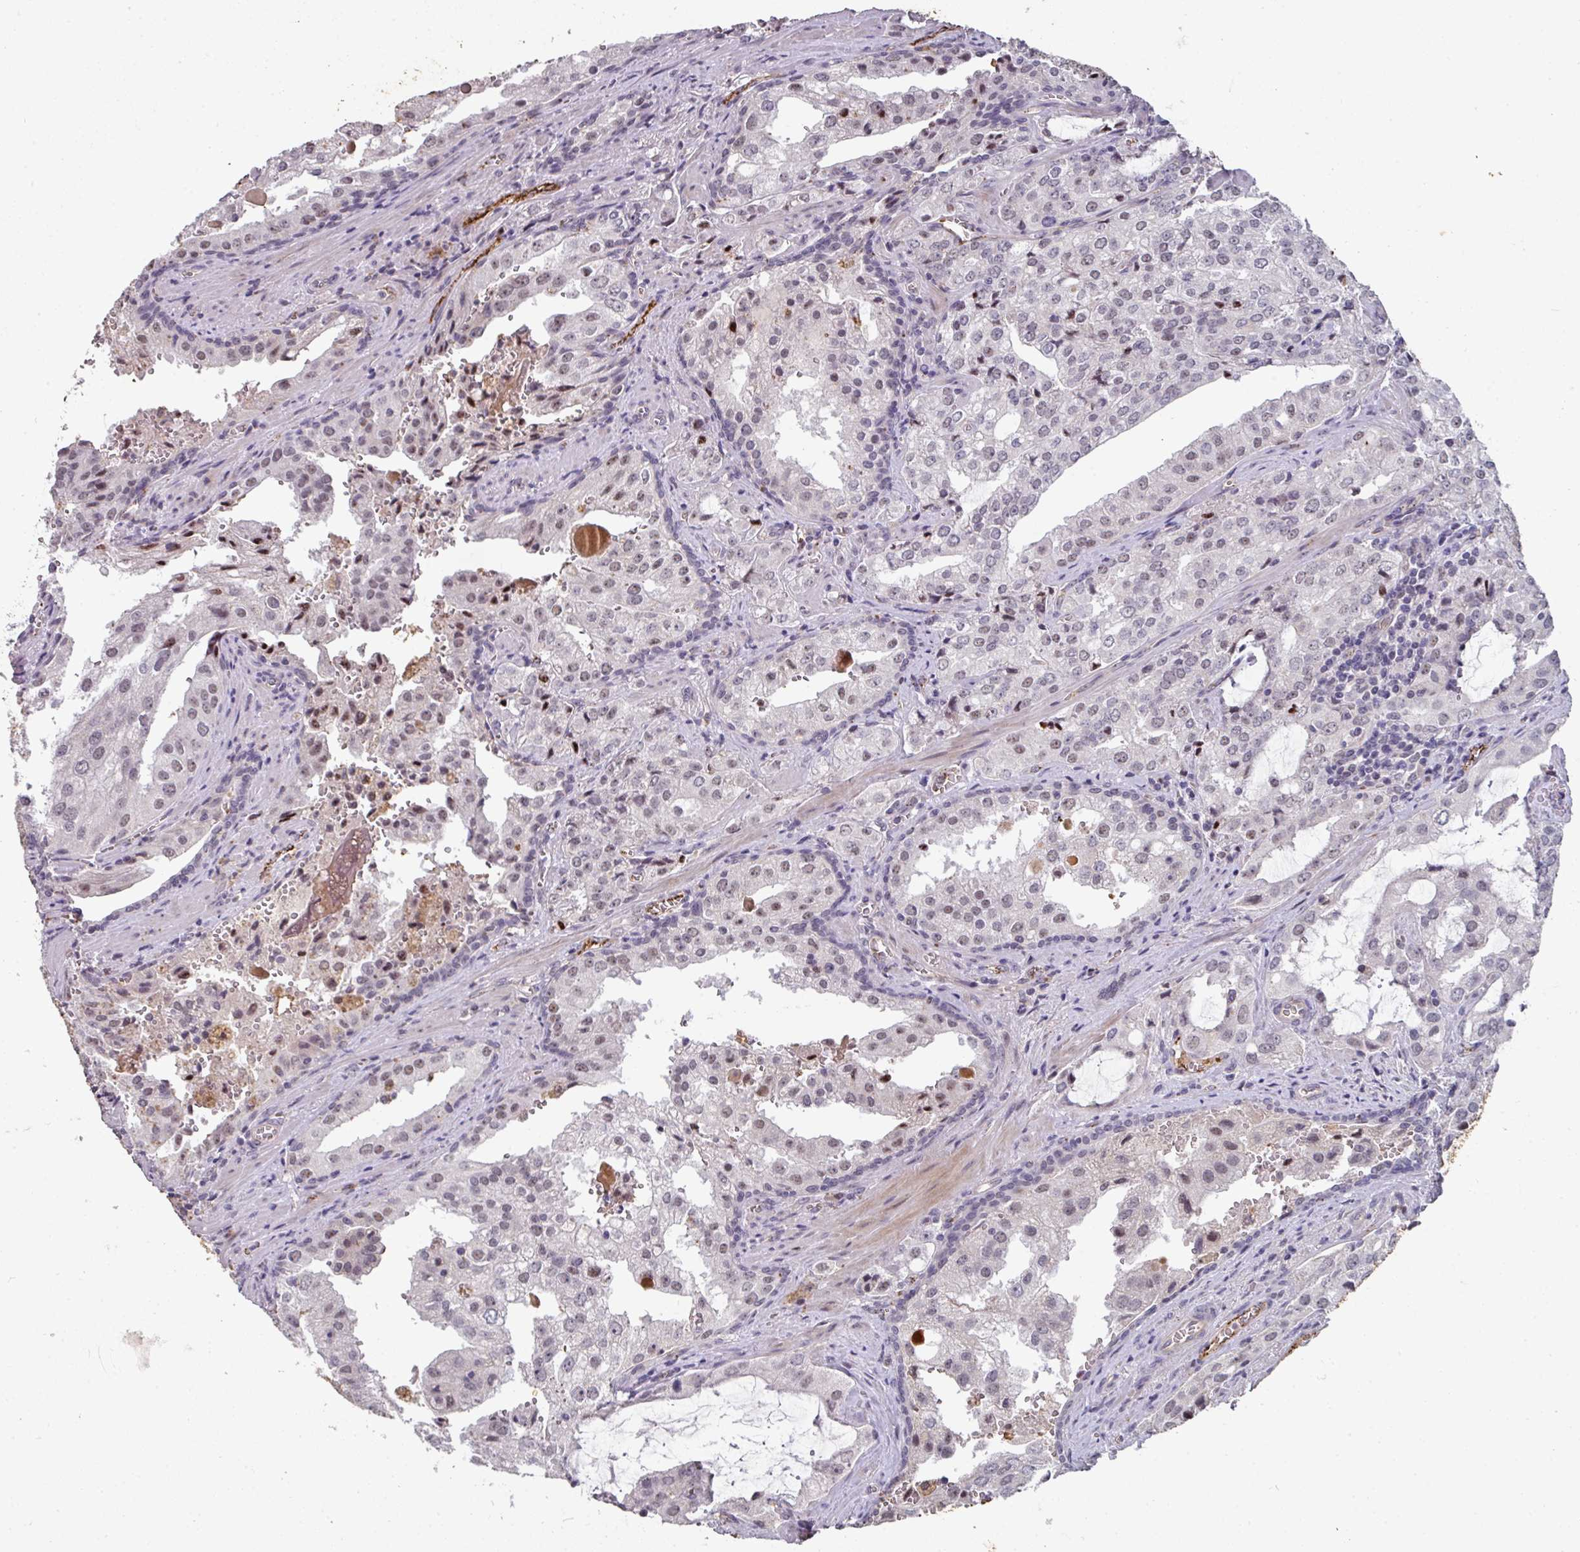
{"staining": {"intensity": "moderate", "quantity": "25%-75%", "location": "nuclear"}, "tissue": "prostate cancer", "cell_type": "Tumor cells", "image_type": "cancer", "snomed": [{"axis": "morphology", "description": "Adenocarcinoma, High grade"}, {"axis": "topography", "description": "Prostate"}], "caption": "Brown immunohistochemical staining in human prostate adenocarcinoma (high-grade) displays moderate nuclear positivity in about 25%-75% of tumor cells.", "gene": "SIDT2", "patient": {"sex": "male", "age": 68}}